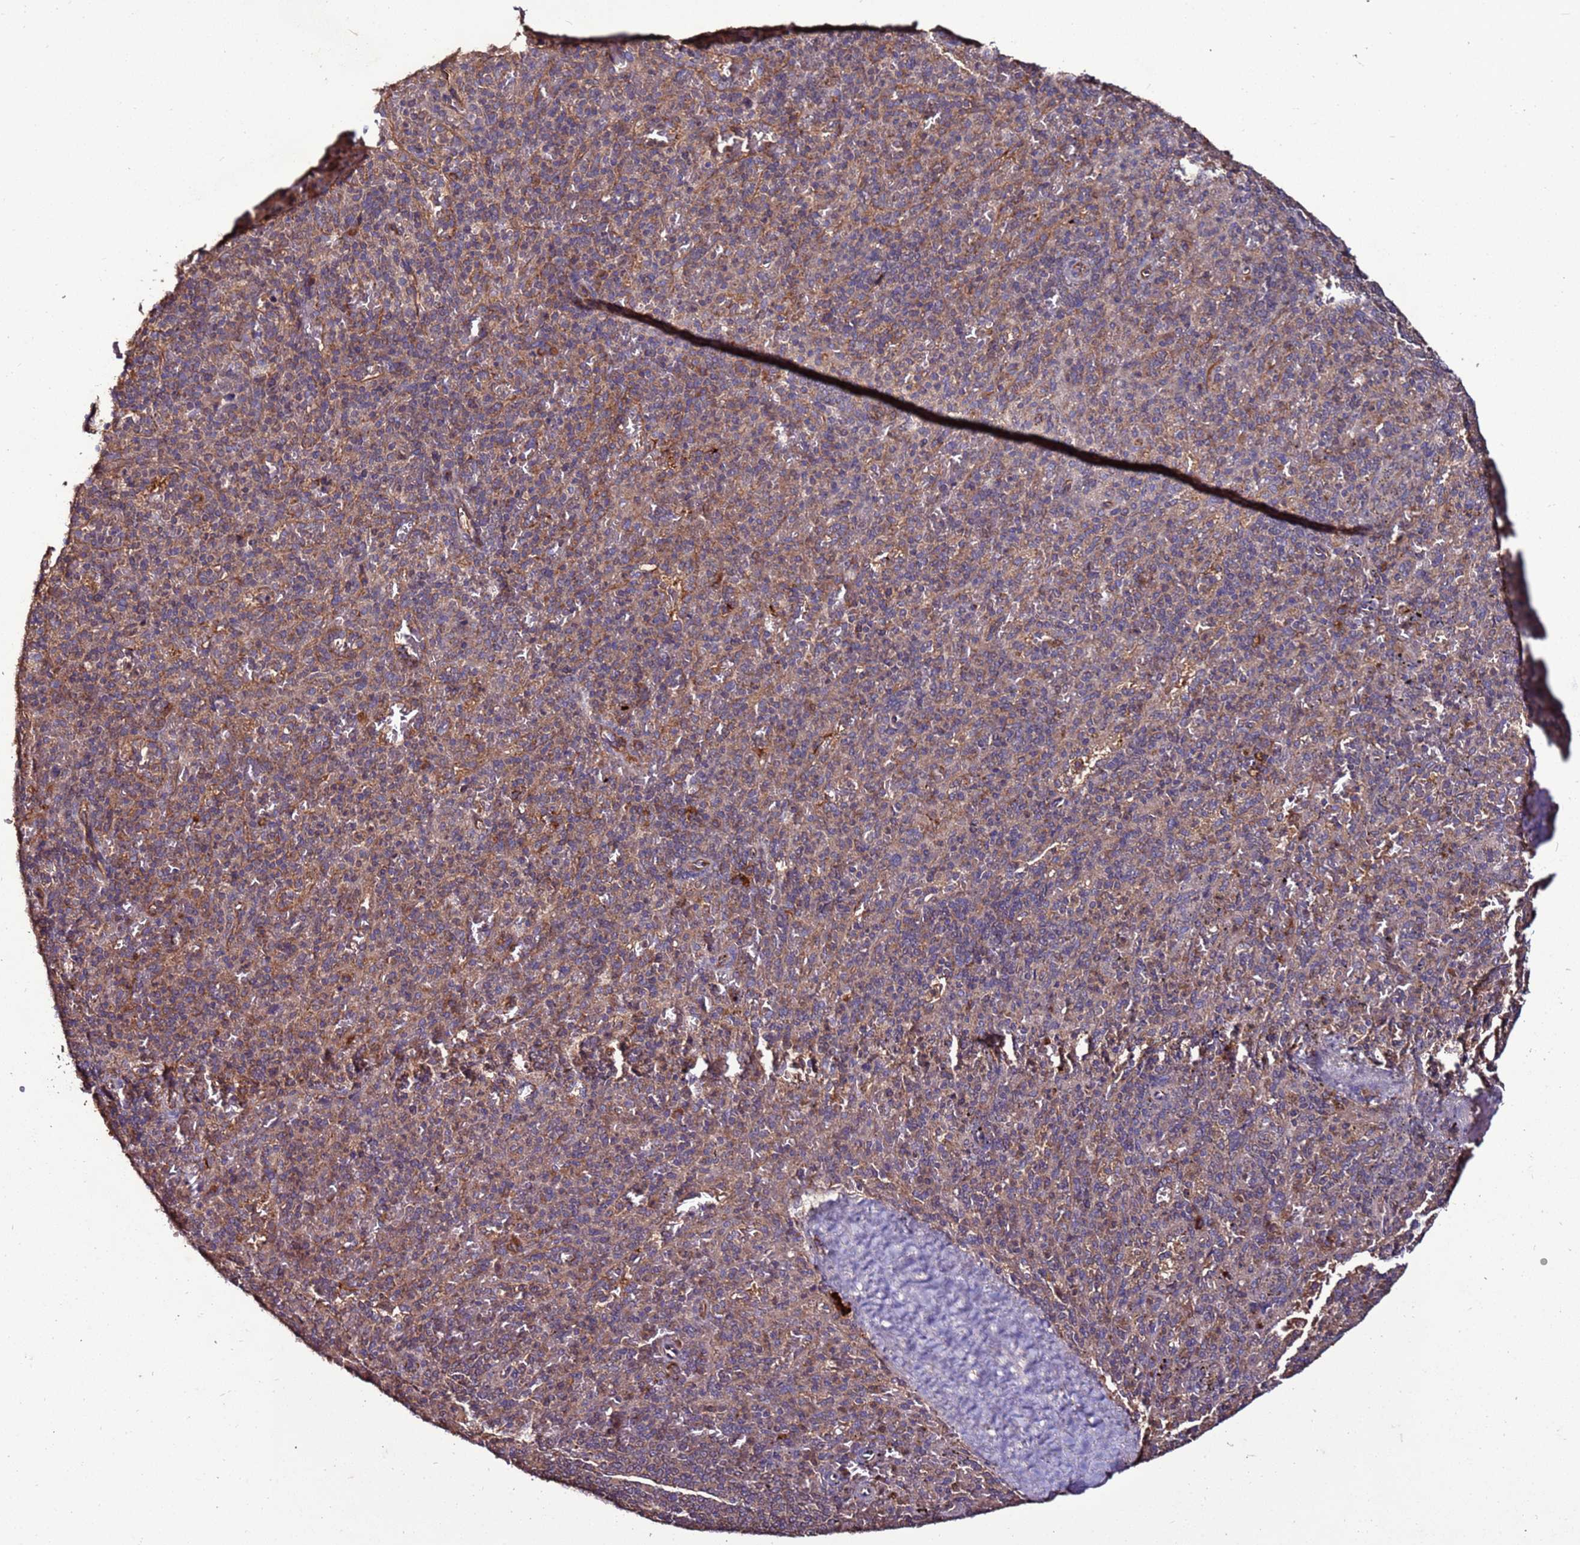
{"staining": {"intensity": "weak", "quantity": "<25%", "location": "cytoplasmic/membranous"}, "tissue": "spleen", "cell_type": "Cells in red pulp", "image_type": "normal", "snomed": [{"axis": "morphology", "description": "Normal tissue, NOS"}, {"axis": "topography", "description": "Spleen"}], "caption": "A high-resolution photomicrograph shows immunohistochemistry (IHC) staining of normal spleen, which exhibits no significant positivity in cells in red pulp.", "gene": "RPS15A", "patient": {"sex": "male", "age": 82}}